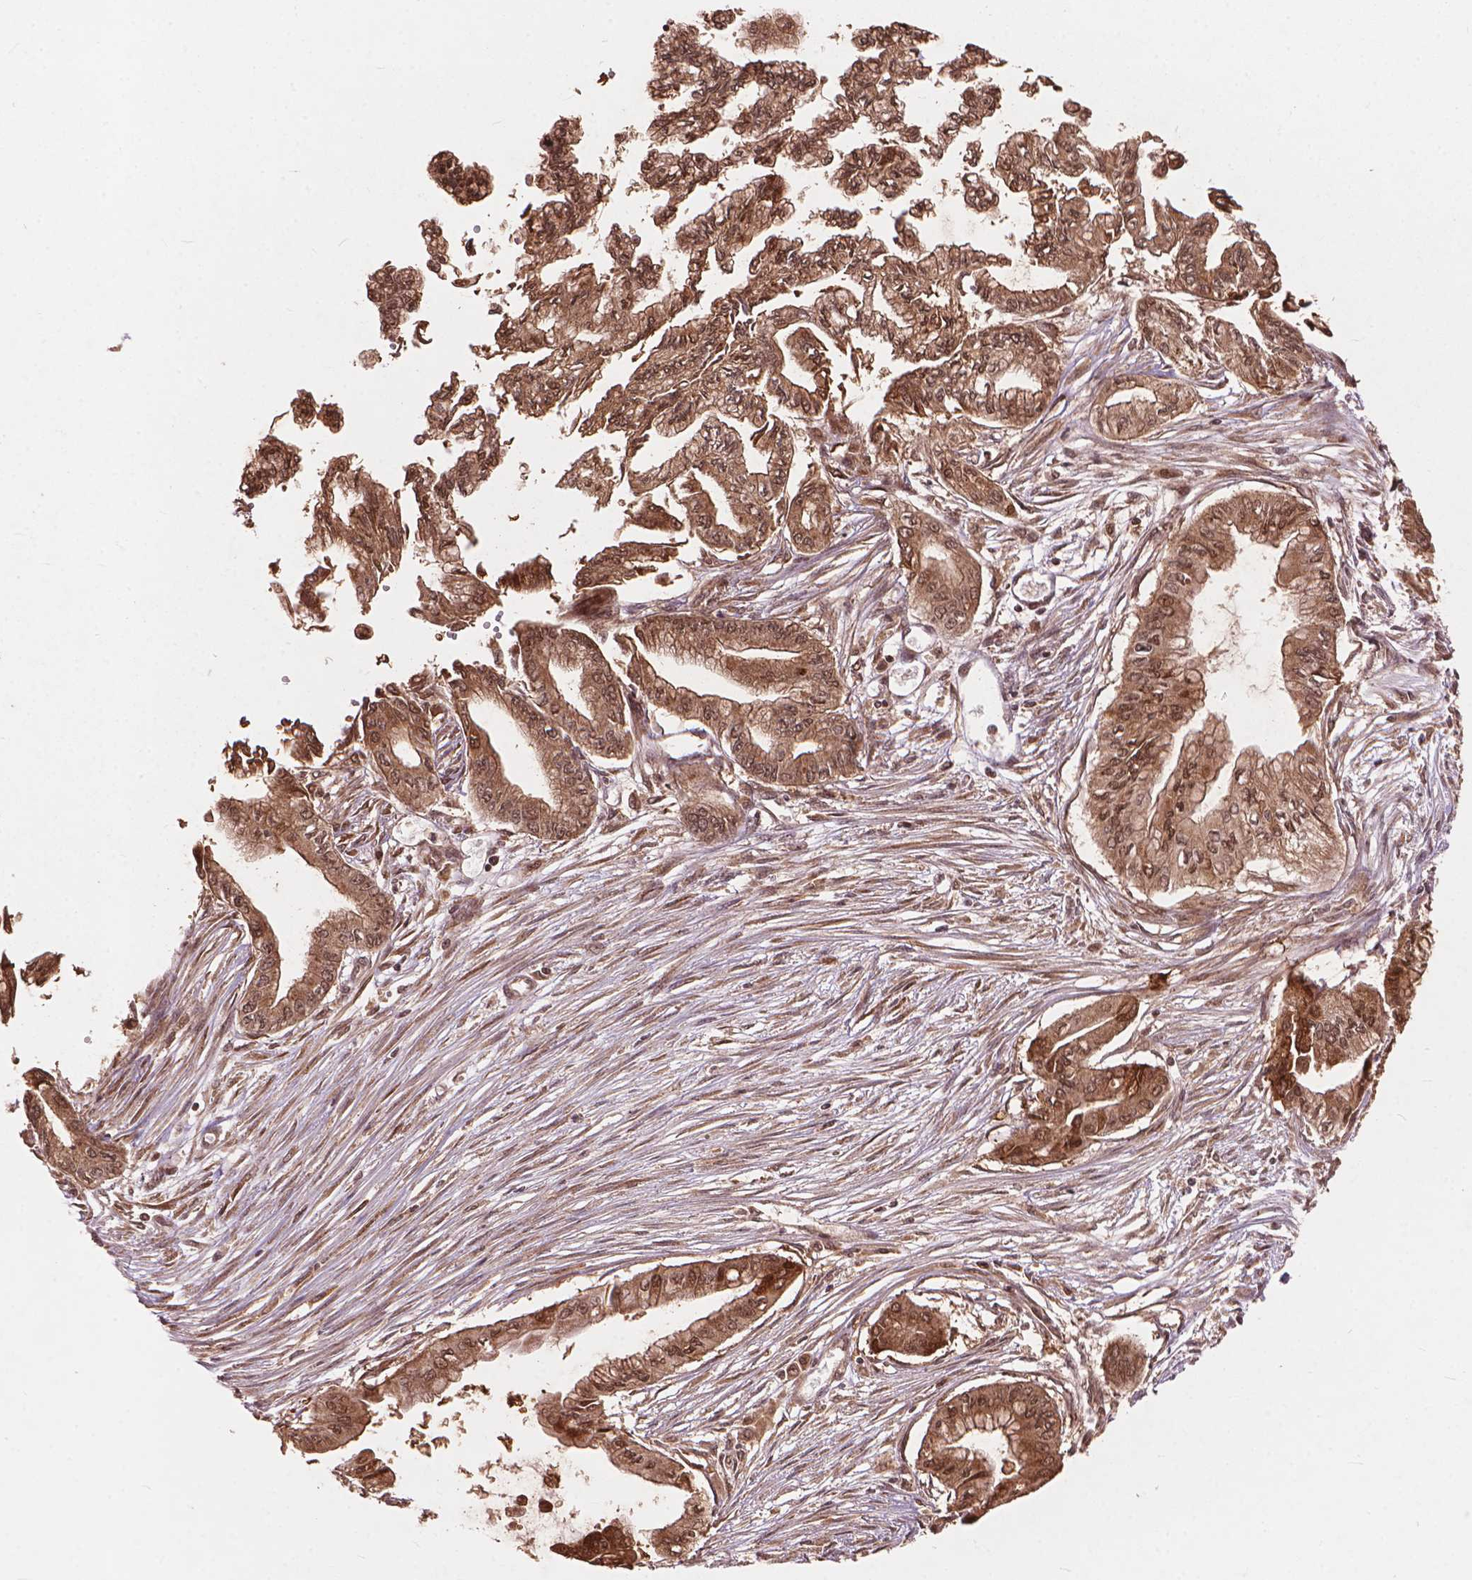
{"staining": {"intensity": "moderate", "quantity": ">75%", "location": "cytoplasmic/membranous,nuclear"}, "tissue": "pancreatic cancer", "cell_type": "Tumor cells", "image_type": "cancer", "snomed": [{"axis": "morphology", "description": "Adenocarcinoma, NOS"}, {"axis": "topography", "description": "Pancreas"}], "caption": "This image demonstrates immunohistochemistry (IHC) staining of human adenocarcinoma (pancreatic), with medium moderate cytoplasmic/membranous and nuclear expression in approximately >75% of tumor cells.", "gene": "SSU72", "patient": {"sex": "female", "age": 68}}